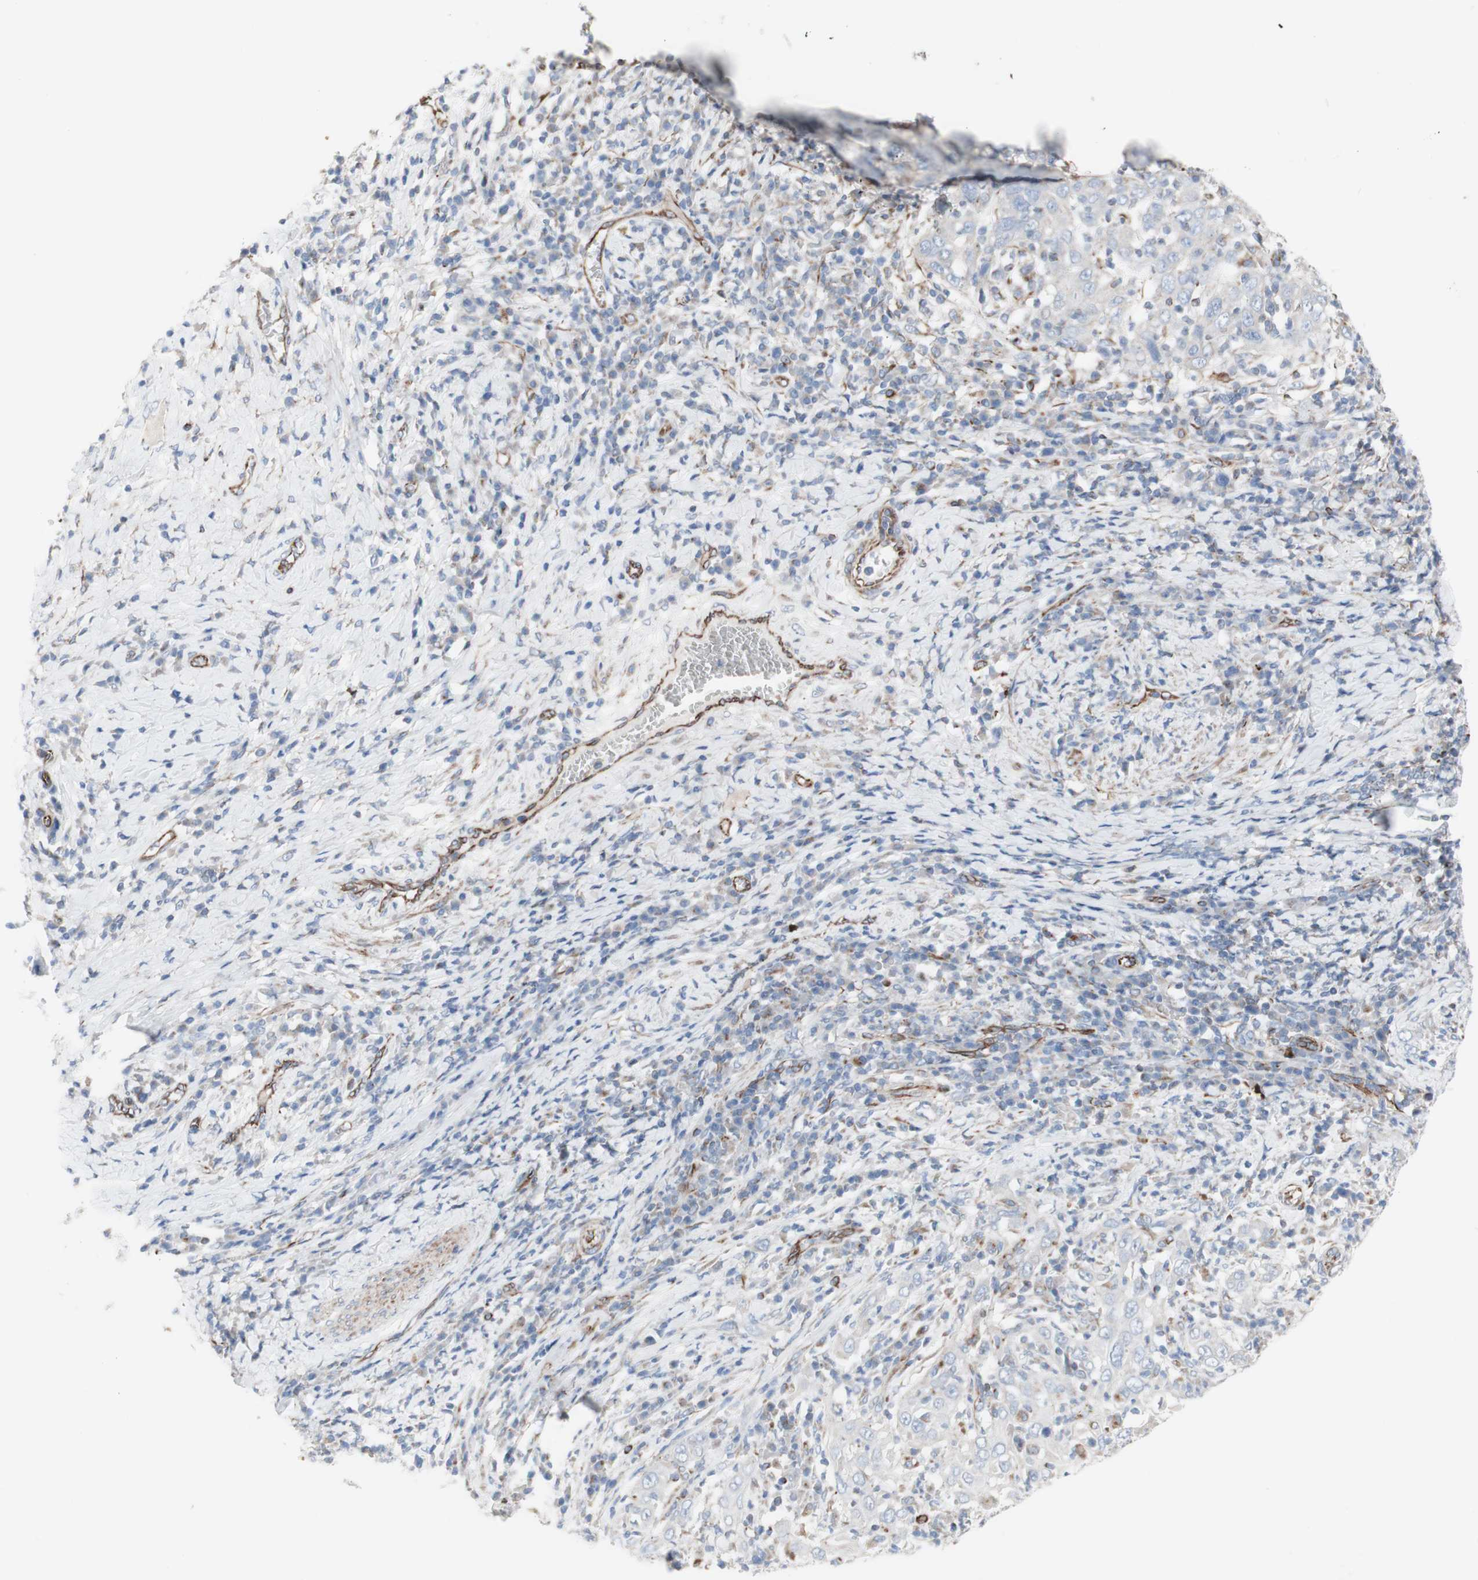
{"staining": {"intensity": "negative", "quantity": "none", "location": "none"}, "tissue": "cervical cancer", "cell_type": "Tumor cells", "image_type": "cancer", "snomed": [{"axis": "morphology", "description": "Squamous cell carcinoma, NOS"}, {"axis": "topography", "description": "Cervix"}], "caption": "Image shows no protein expression in tumor cells of squamous cell carcinoma (cervical) tissue.", "gene": "AGPAT5", "patient": {"sex": "female", "age": 46}}